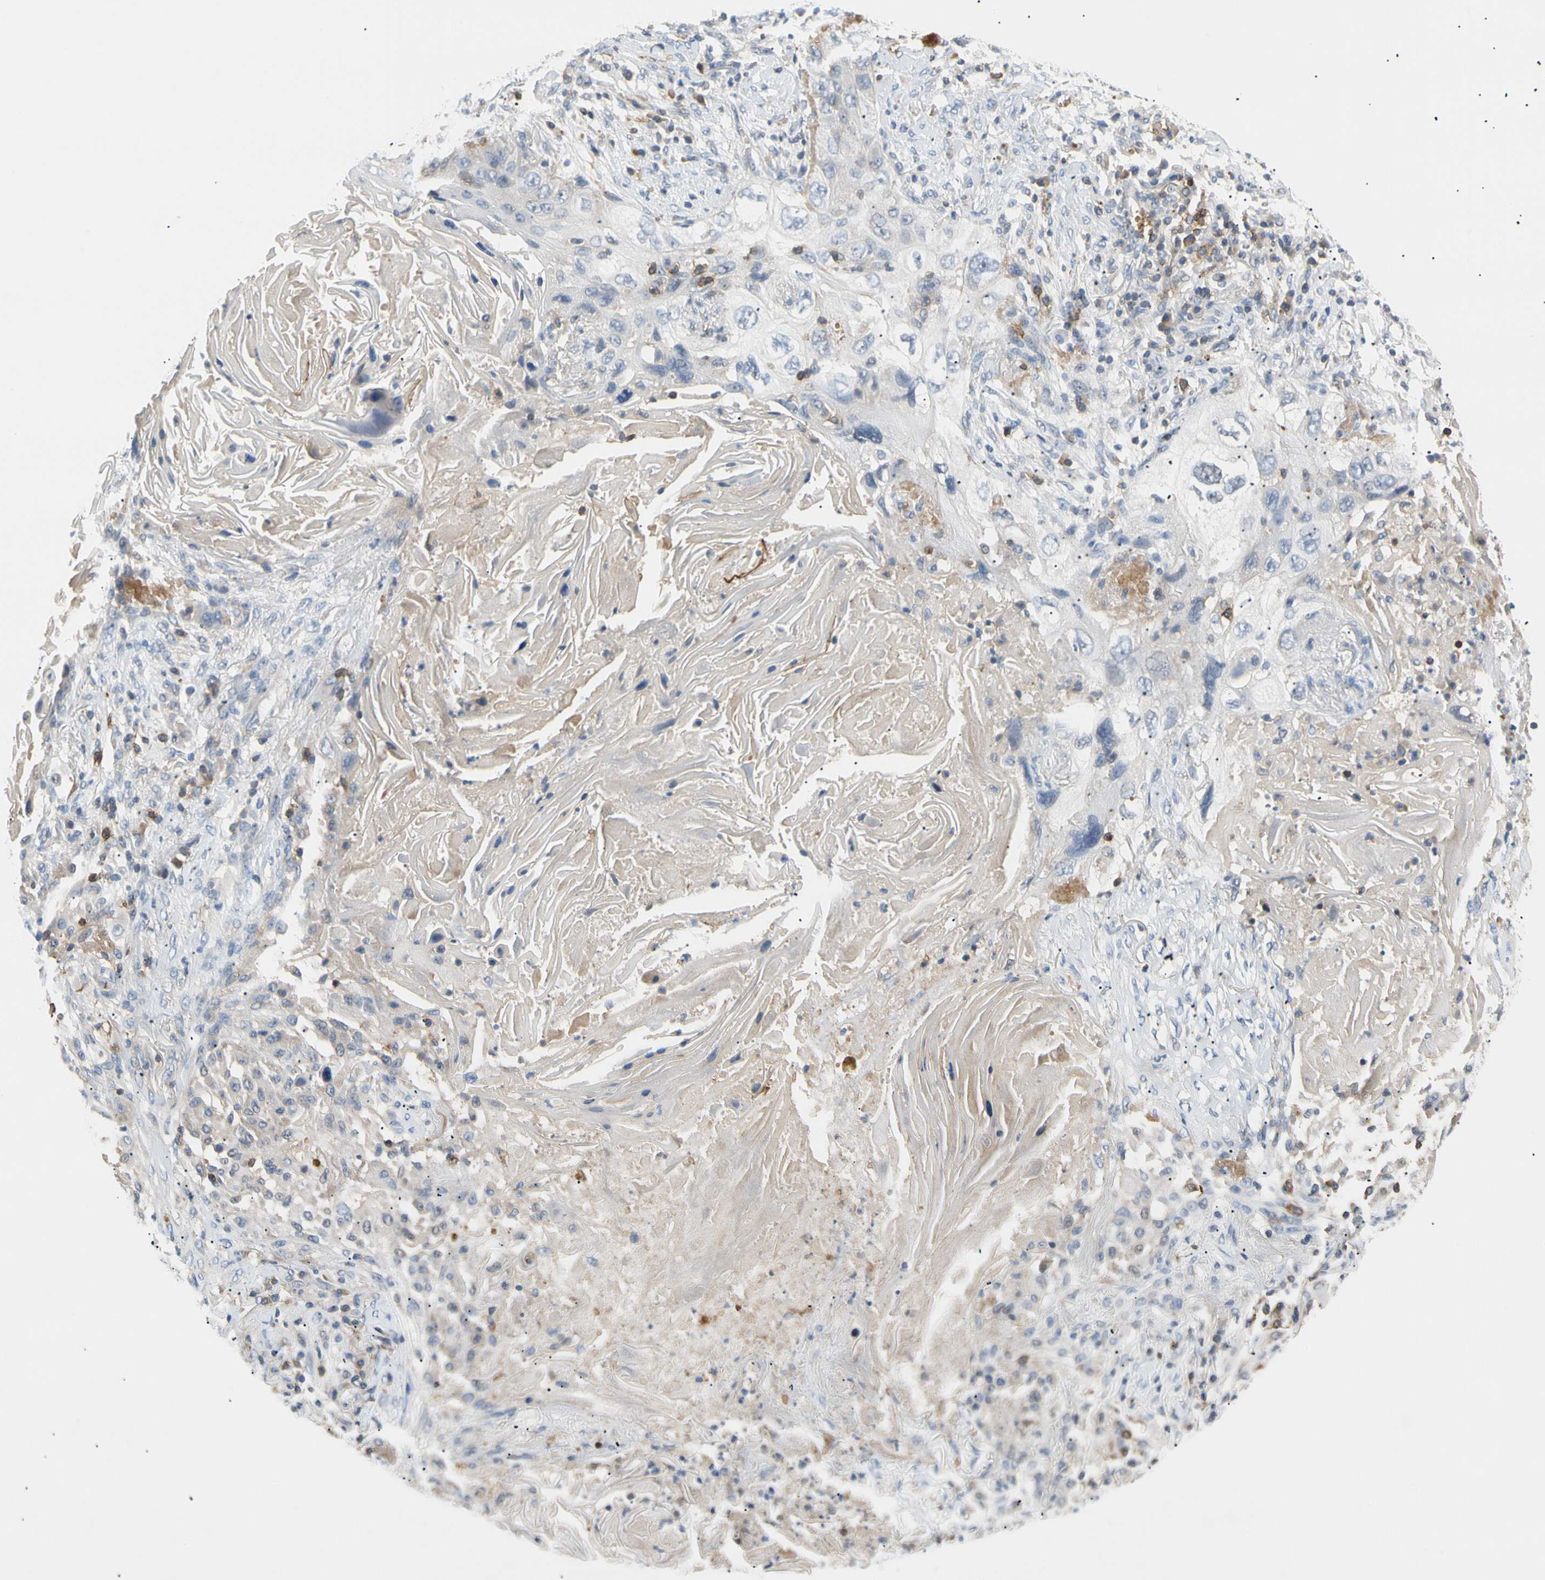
{"staining": {"intensity": "negative", "quantity": "none", "location": "none"}, "tissue": "lung cancer", "cell_type": "Tumor cells", "image_type": "cancer", "snomed": [{"axis": "morphology", "description": "Squamous cell carcinoma, NOS"}, {"axis": "topography", "description": "Lung"}], "caption": "This is an immunohistochemistry (IHC) image of human lung cancer. There is no staining in tumor cells.", "gene": "TNFRSF18", "patient": {"sex": "female", "age": 67}}